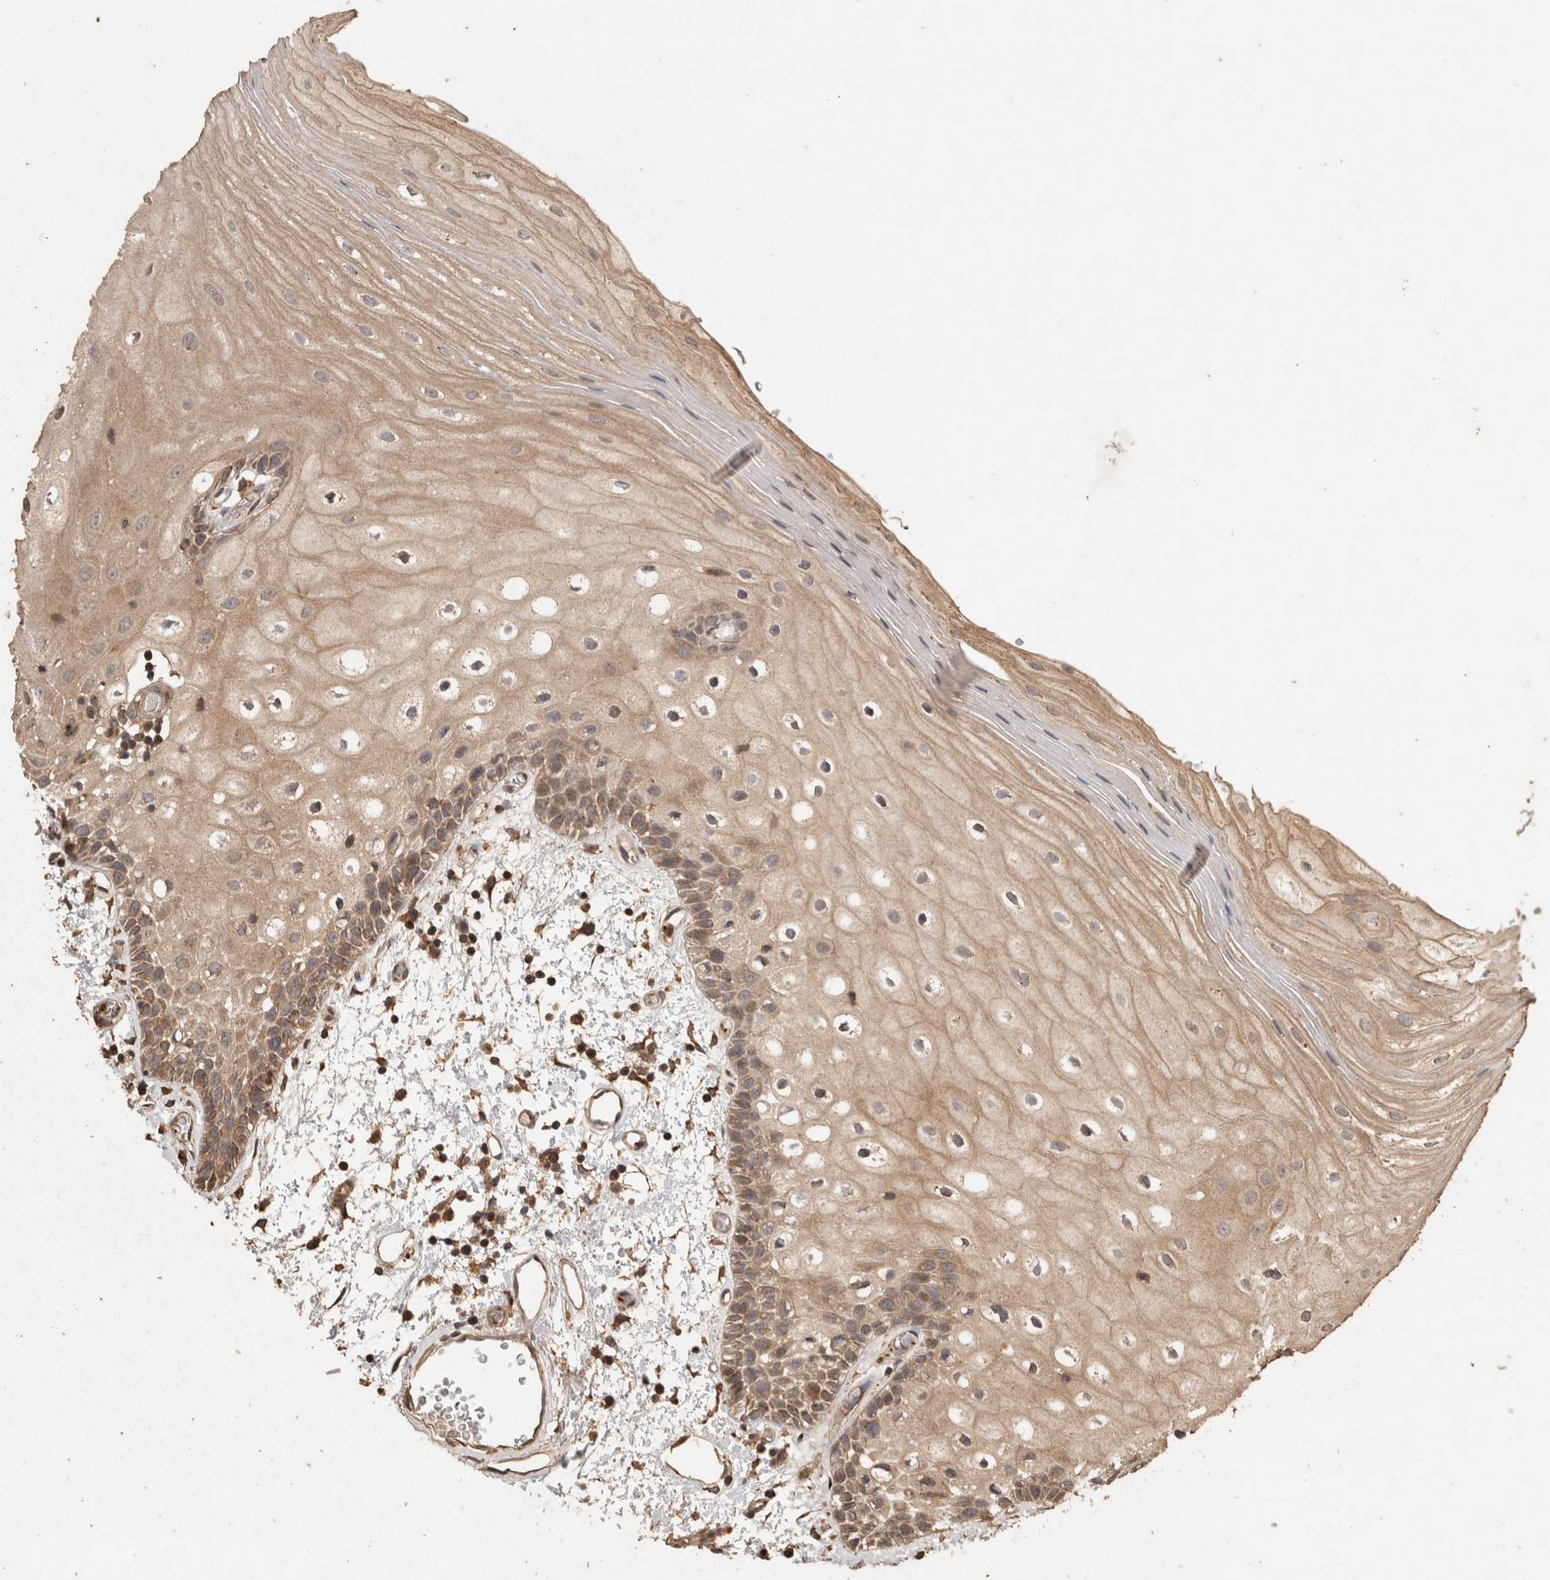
{"staining": {"intensity": "moderate", "quantity": "25%-75%", "location": "cytoplasmic/membranous"}, "tissue": "oral mucosa", "cell_type": "Squamous epithelial cells", "image_type": "normal", "snomed": [{"axis": "morphology", "description": "Normal tissue, NOS"}, {"axis": "topography", "description": "Oral tissue"}], "caption": "This micrograph reveals immunohistochemistry staining of unremarkable human oral mucosa, with medium moderate cytoplasmic/membranous expression in approximately 25%-75% of squamous epithelial cells.", "gene": "SNX31", "patient": {"sex": "male", "age": 52}}